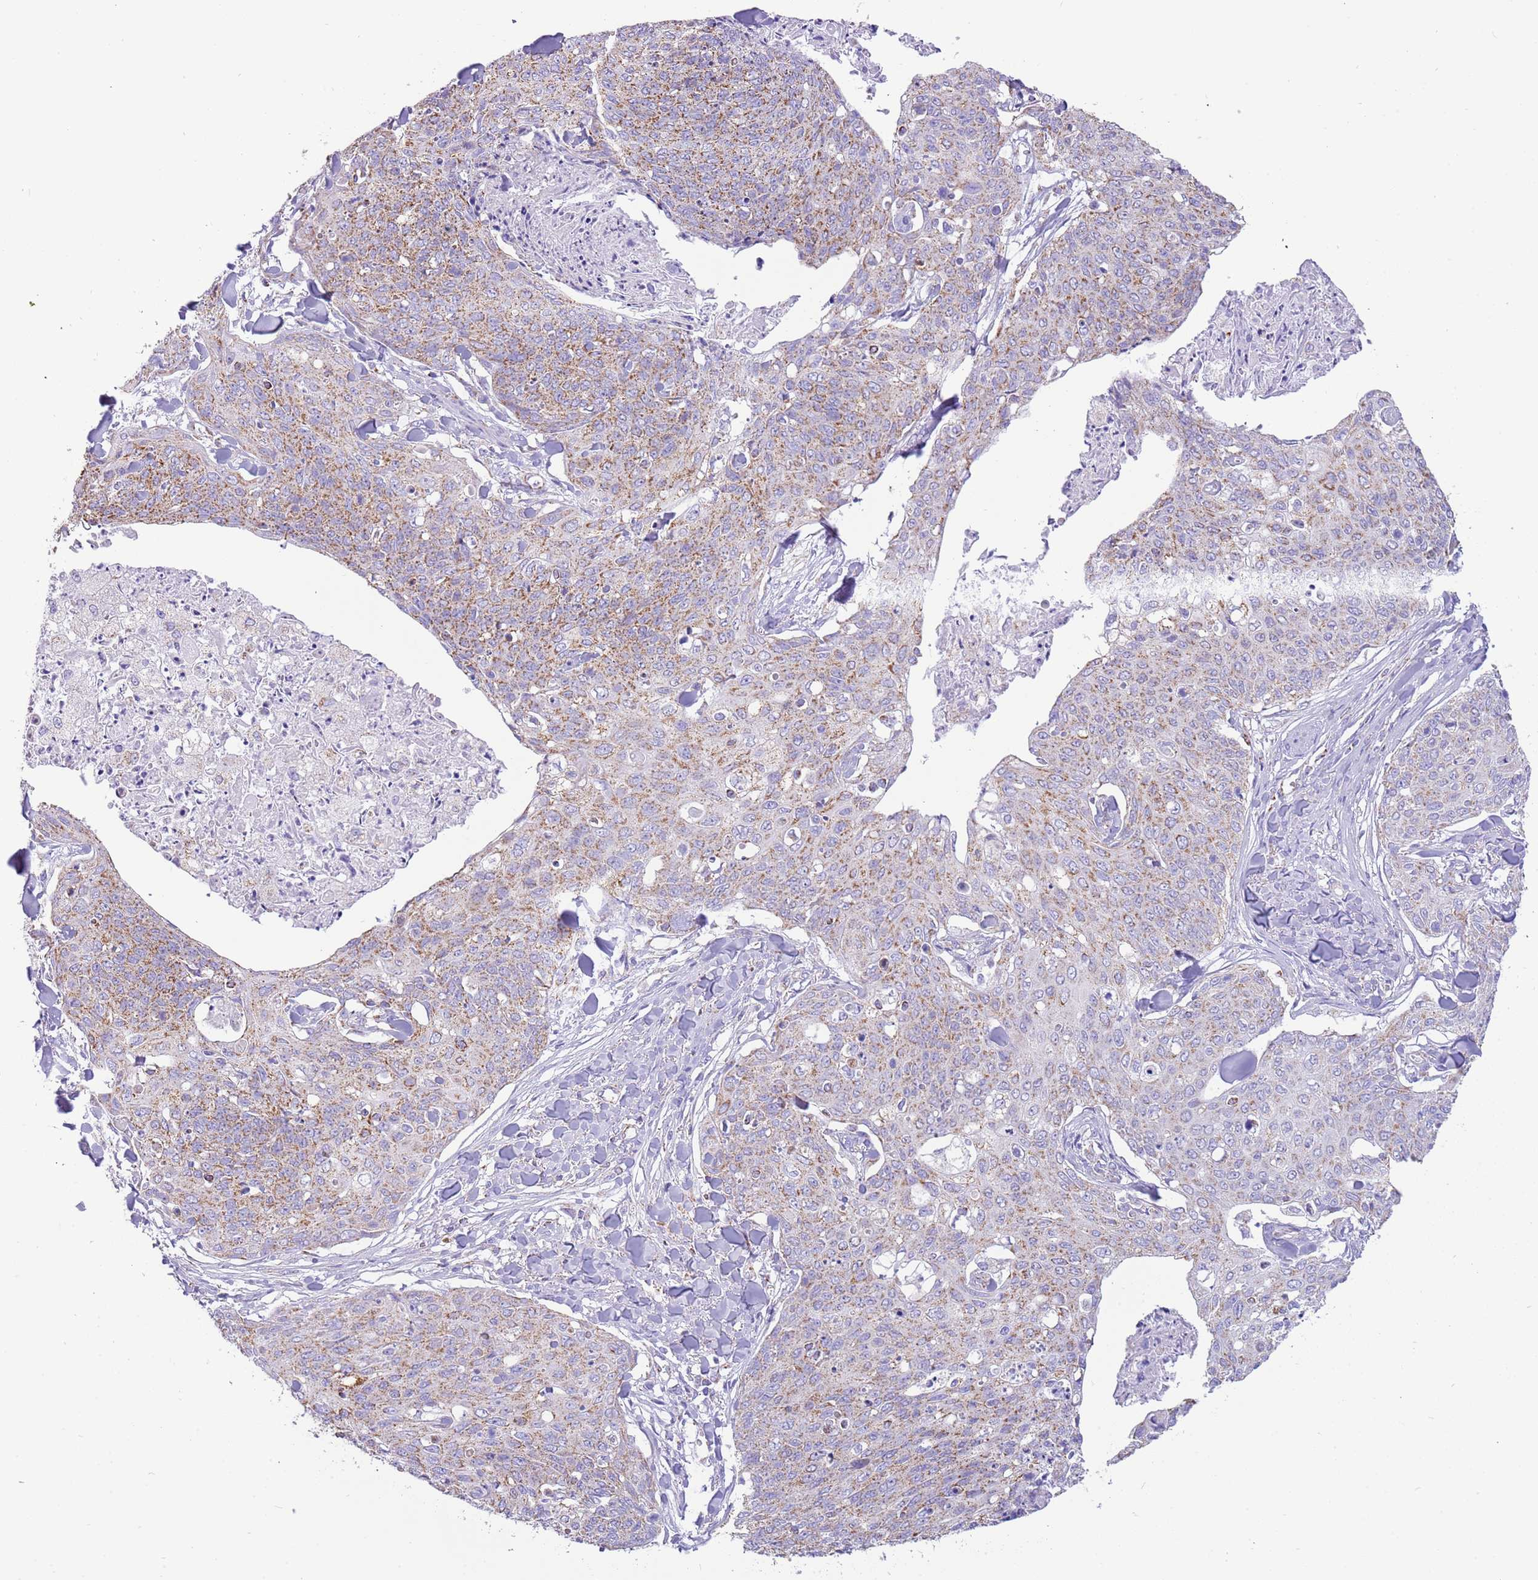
{"staining": {"intensity": "moderate", "quantity": "25%-75%", "location": "cytoplasmic/membranous"}, "tissue": "skin cancer", "cell_type": "Tumor cells", "image_type": "cancer", "snomed": [{"axis": "morphology", "description": "Squamous cell carcinoma, NOS"}, {"axis": "topography", "description": "Skin"}, {"axis": "topography", "description": "Vulva"}], "caption": "High-power microscopy captured an IHC image of skin cancer (squamous cell carcinoma), revealing moderate cytoplasmic/membranous positivity in approximately 25%-75% of tumor cells.", "gene": "SUCLG2", "patient": {"sex": "female", "age": 85}}